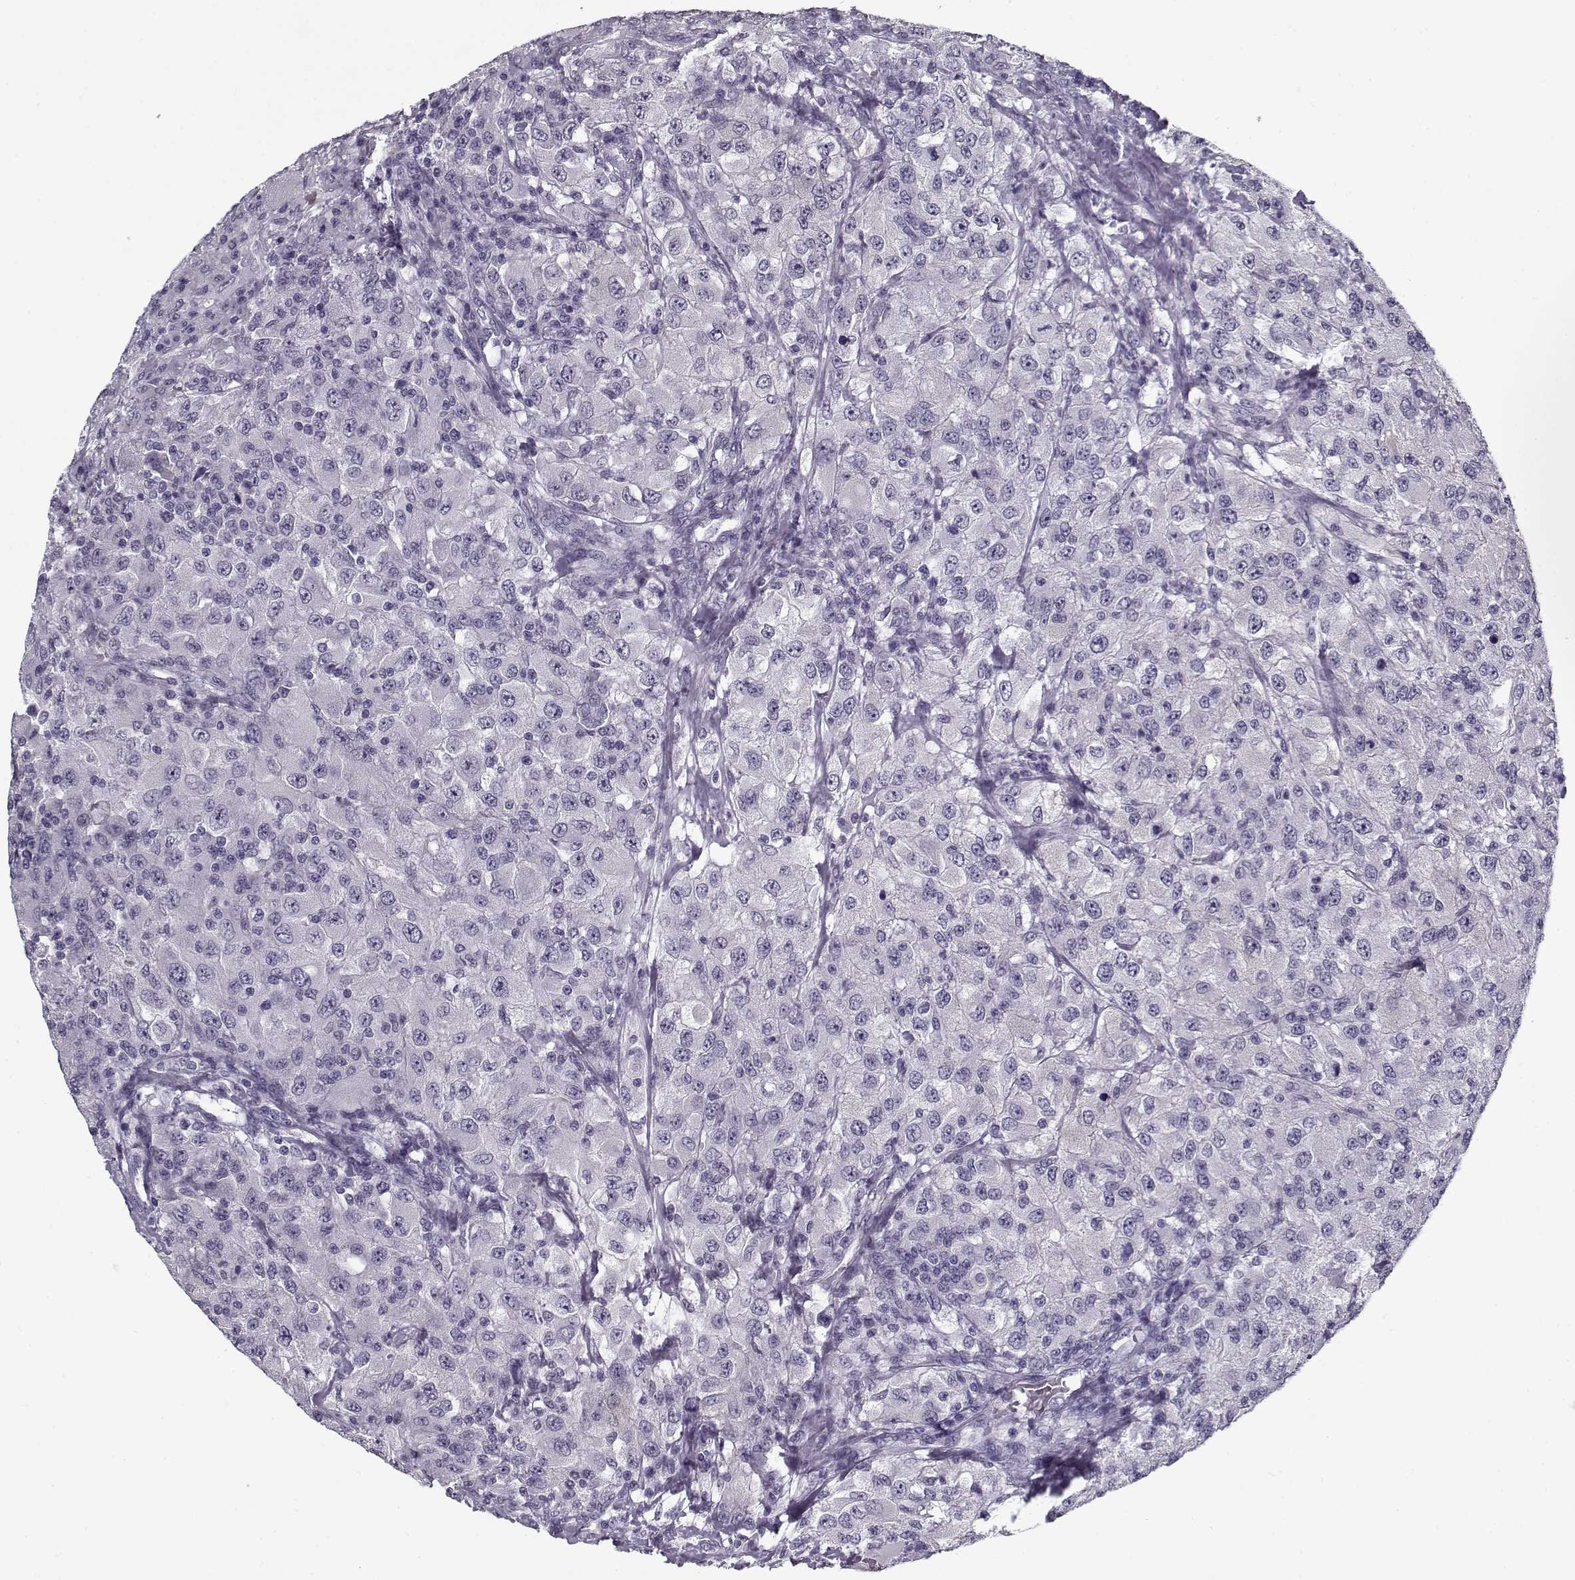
{"staining": {"intensity": "negative", "quantity": "none", "location": "none"}, "tissue": "renal cancer", "cell_type": "Tumor cells", "image_type": "cancer", "snomed": [{"axis": "morphology", "description": "Adenocarcinoma, NOS"}, {"axis": "topography", "description": "Kidney"}], "caption": "Renal adenocarcinoma was stained to show a protein in brown. There is no significant expression in tumor cells.", "gene": "RNF32", "patient": {"sex": "female", "age": 67}}